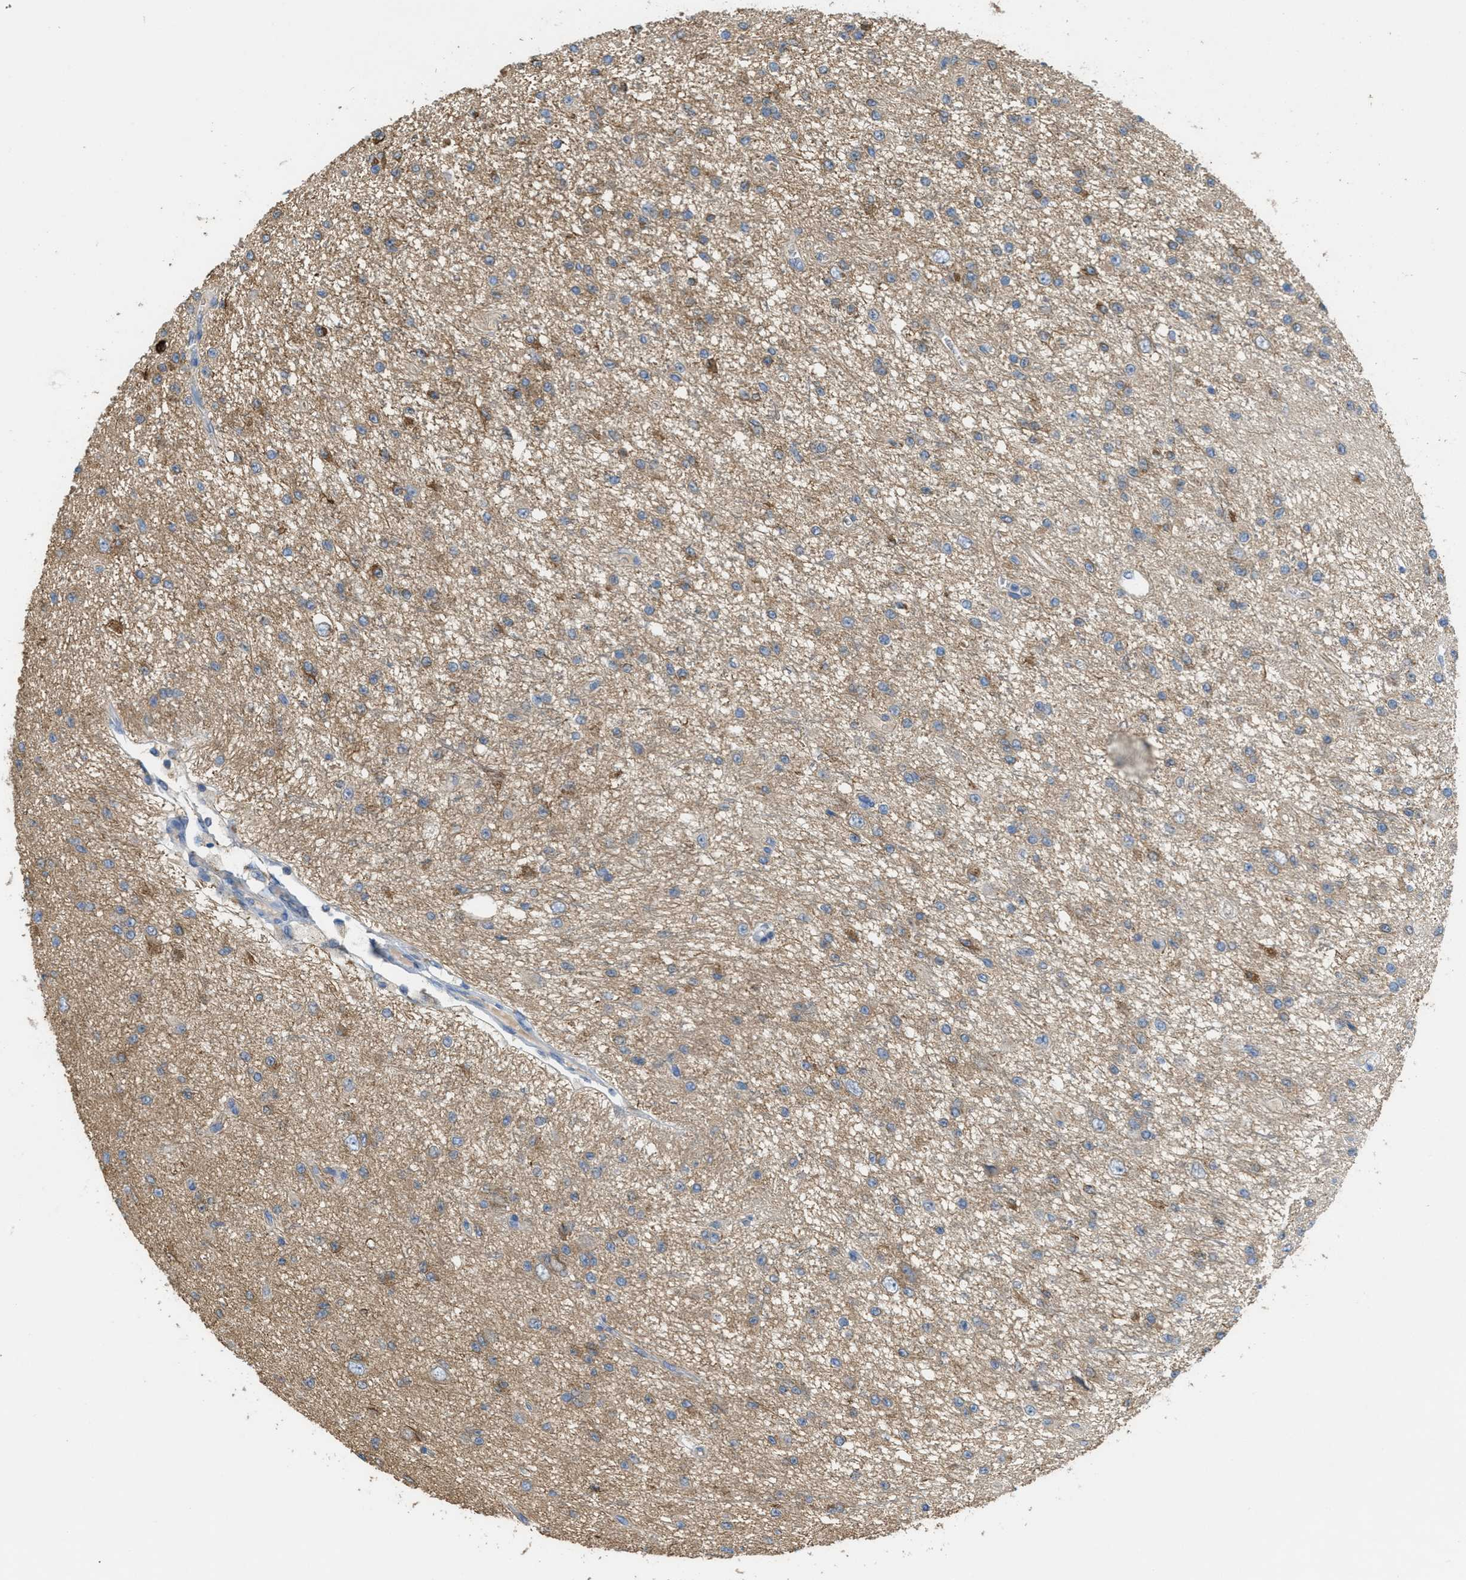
{"staining": {"intensity": "moderate", "quantity": "<25%", "location": "cytoplasmic/membranous"}, "tissue": "glioma", "cell_type": "Tumor cells", "image_type": "cancer", "snomed": [{"axis": "morphology", "description": "Glioma, malignant, Low grade"}, {"axis": "topography", "description": "Brain"}], "caption": "Immunohistochemistry (IHC) histopathology image of neoplastic tissue: human malignant glioma (low-grade) stained using immunohistochemistry (IHC) displays low levels of moderate protein expression localized specifically in the cytoplasmic/membranous of tumor cells, appearing as a cytoplasmic/membranous brown color.", "gene": "UBA5", "patient": {"sex": "male", "age": 38}}